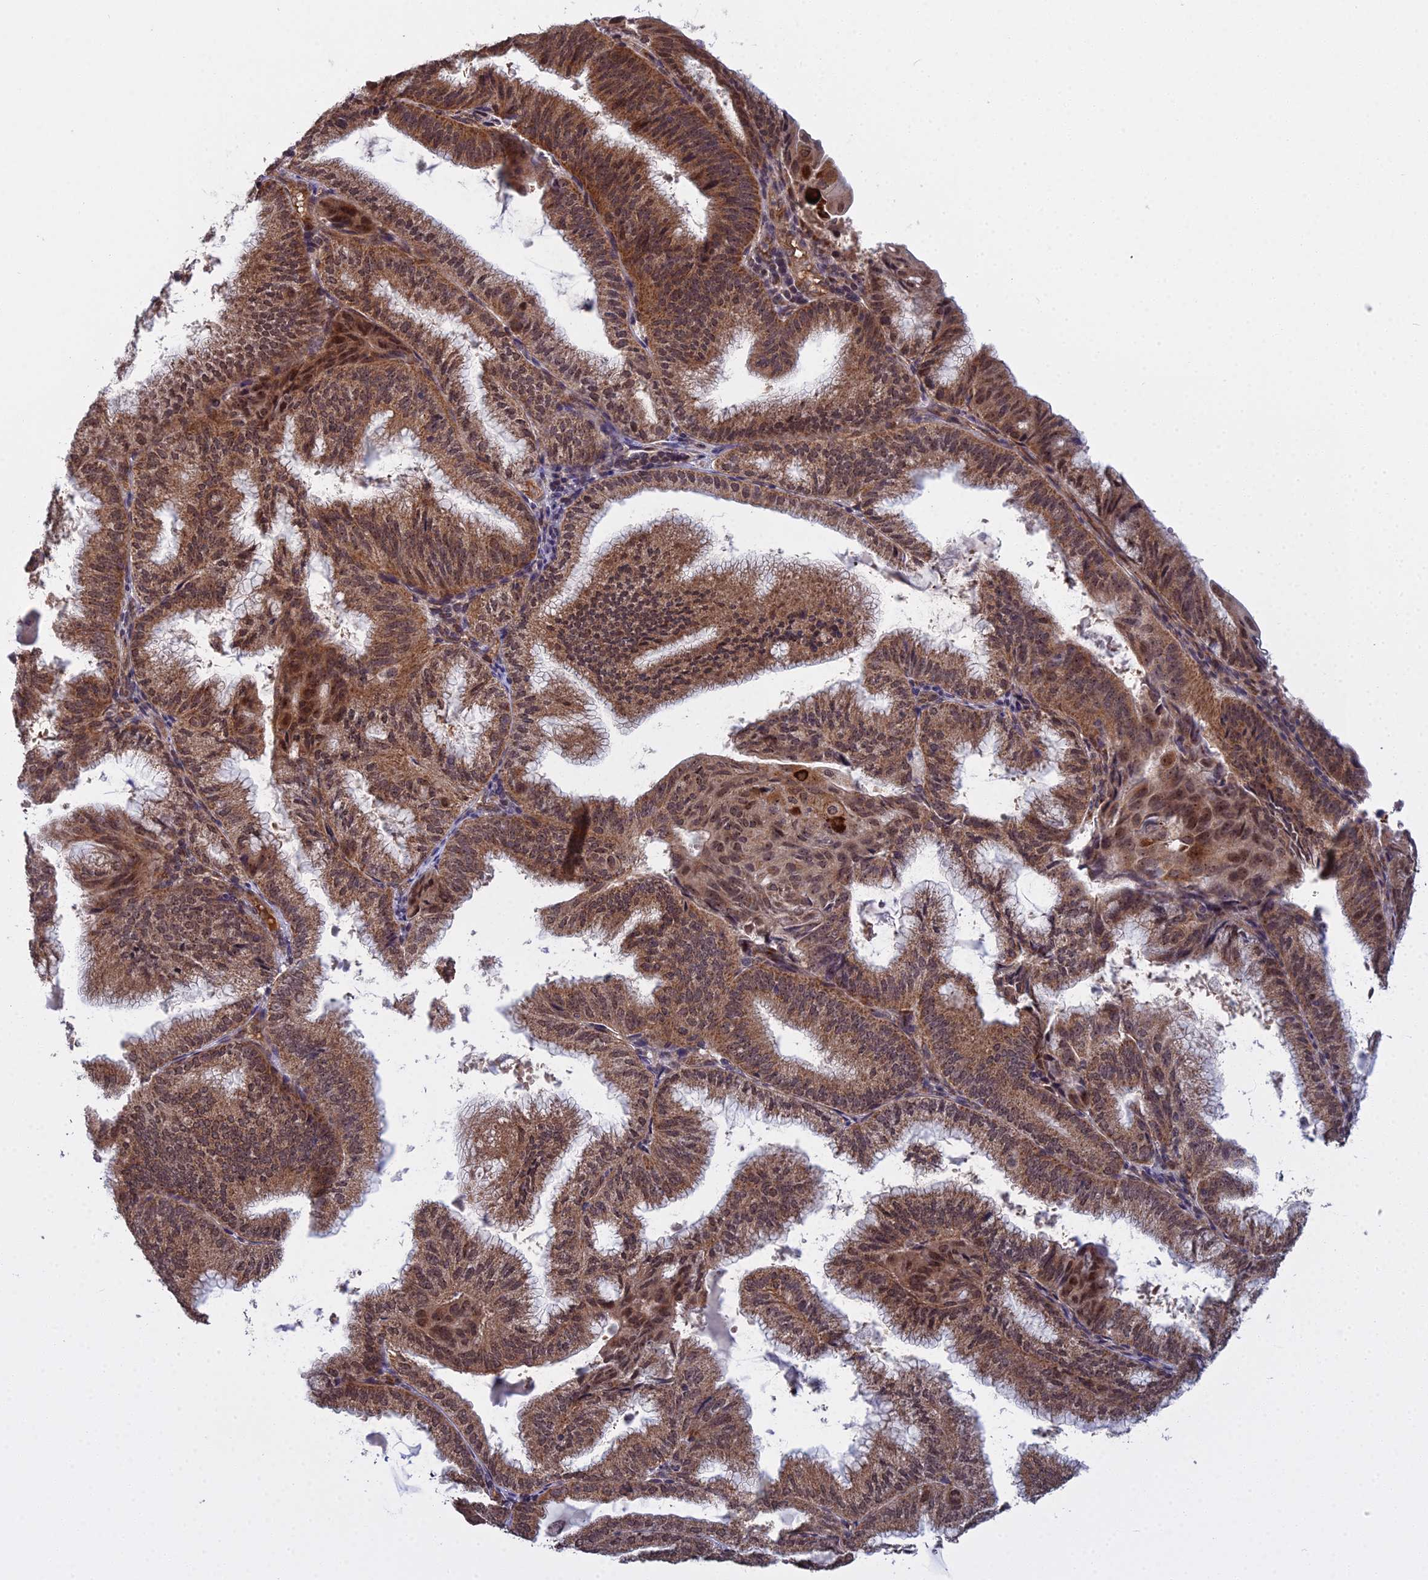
{"staining": {"intensity": "moderate", "quantity": ">75%", "location": "cytoplasmic/membranous,nuclear"}, "tissue": "endometrial cancer", "cell_type": "Tumor cells", "image_type": "cancer", "snomed": [{"axis": "morphology", "description": "Adenocarcinoma, NOS"}, {"axis": "topography", "description": "Endometrium"}], "caption": "This image demonstrates immunohistochemistry staining of endometrial adenocarcinoma, with medium moderate cytoplasmic/membranous and nuclear expression in approximately >75% of tumor cells.", "gene": "MEOX1", "patient": {"sex": "female", "age": 49}}